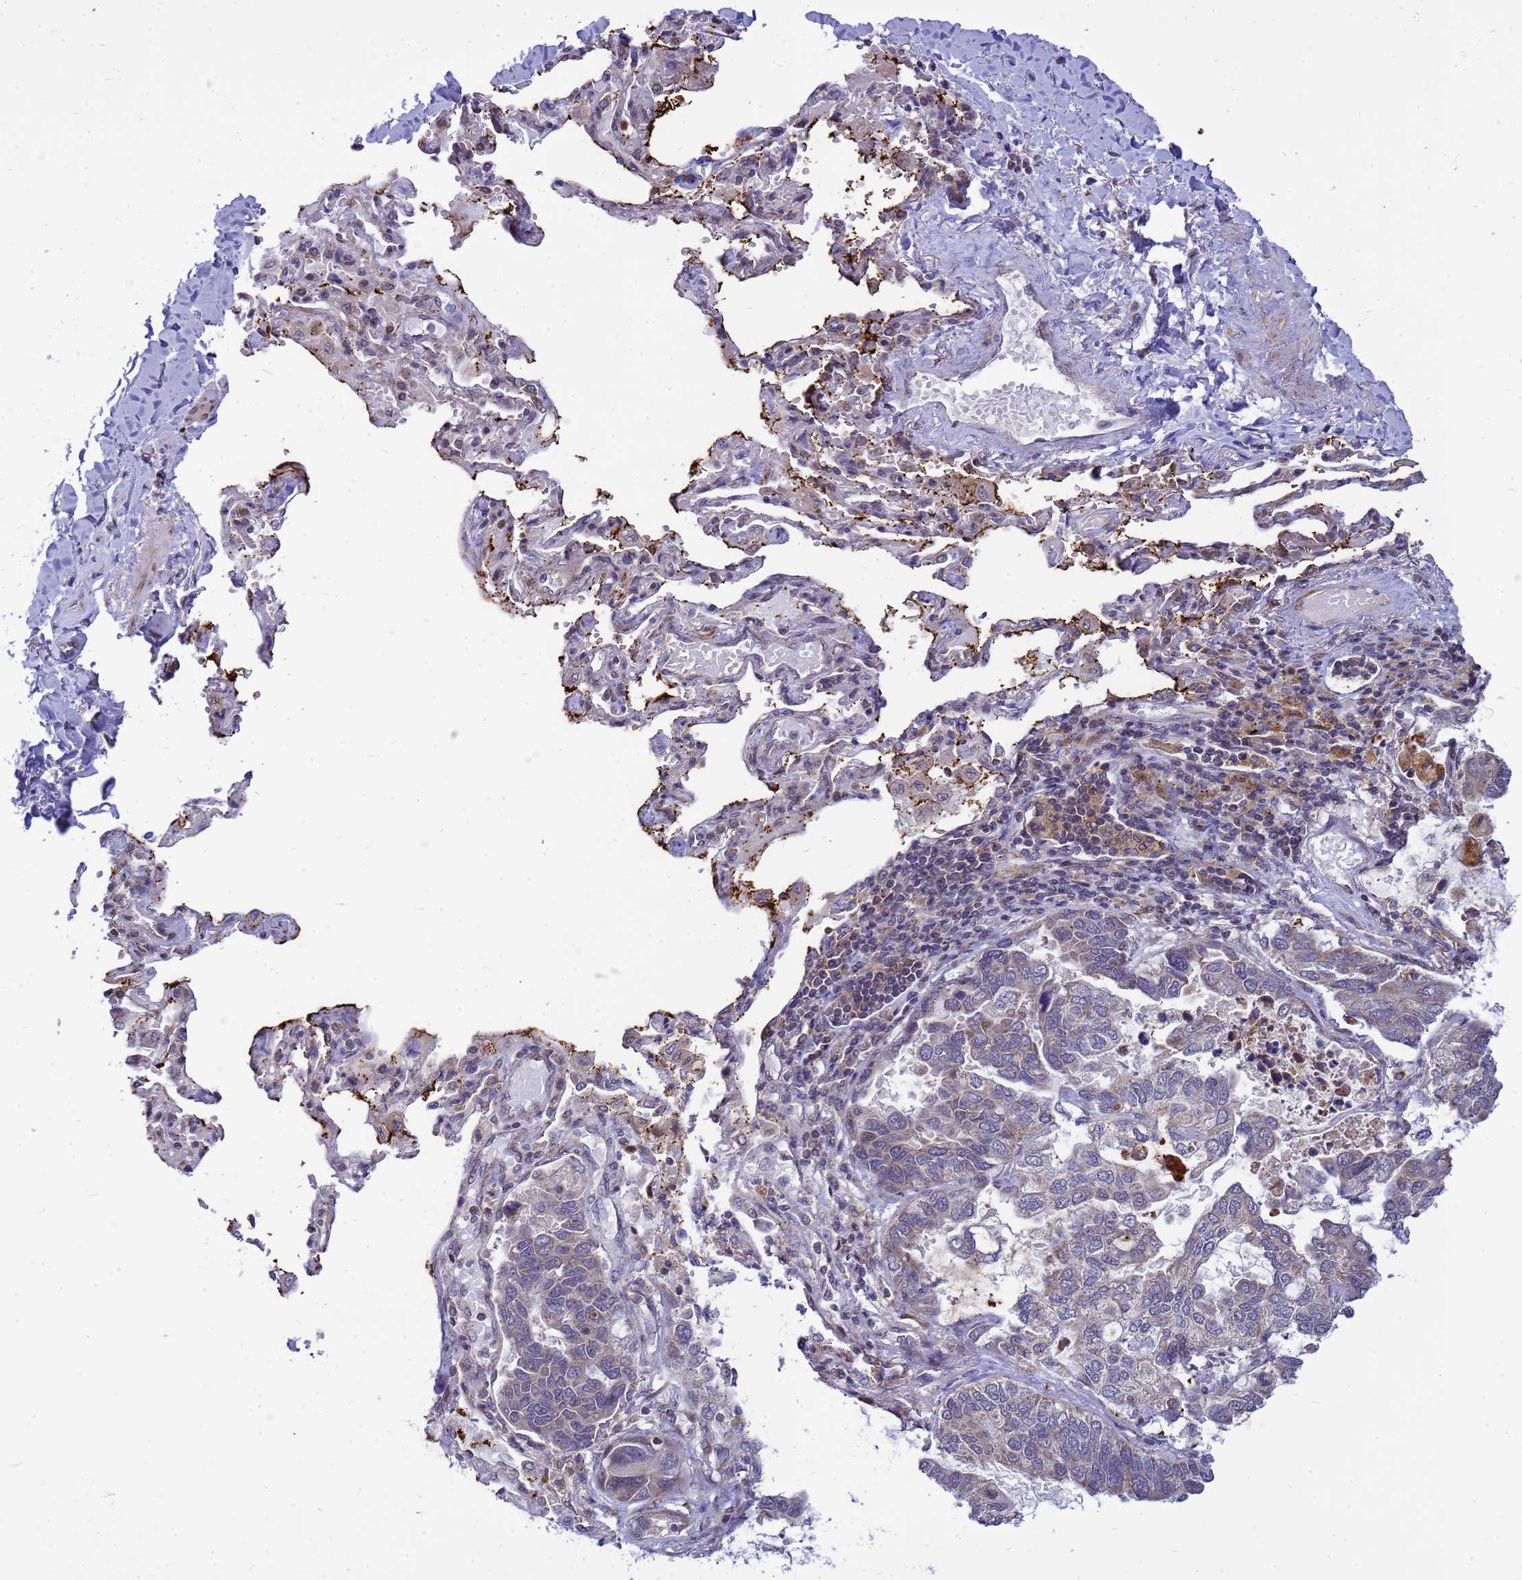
{"staining": {"intensity": "weak", "quantity": "<25%", "location": "cytoplasmic/membranous"}, "tissue": "lung cancer", "cell_type": "Tumor cells", "image_type": "cancer", "snomed": [{"axis": "morphology", "description": "Adenocarcinoma, NOS"}, {"axis": "topography", "description": "Lung"}], "caption": "Lung cancer (adenocarcinoma) was stained to show a protein in brown. There is no significant expression in tumor cells.", "gene": "C12orf43", "patient": {"sex": "male", "age": 64}}